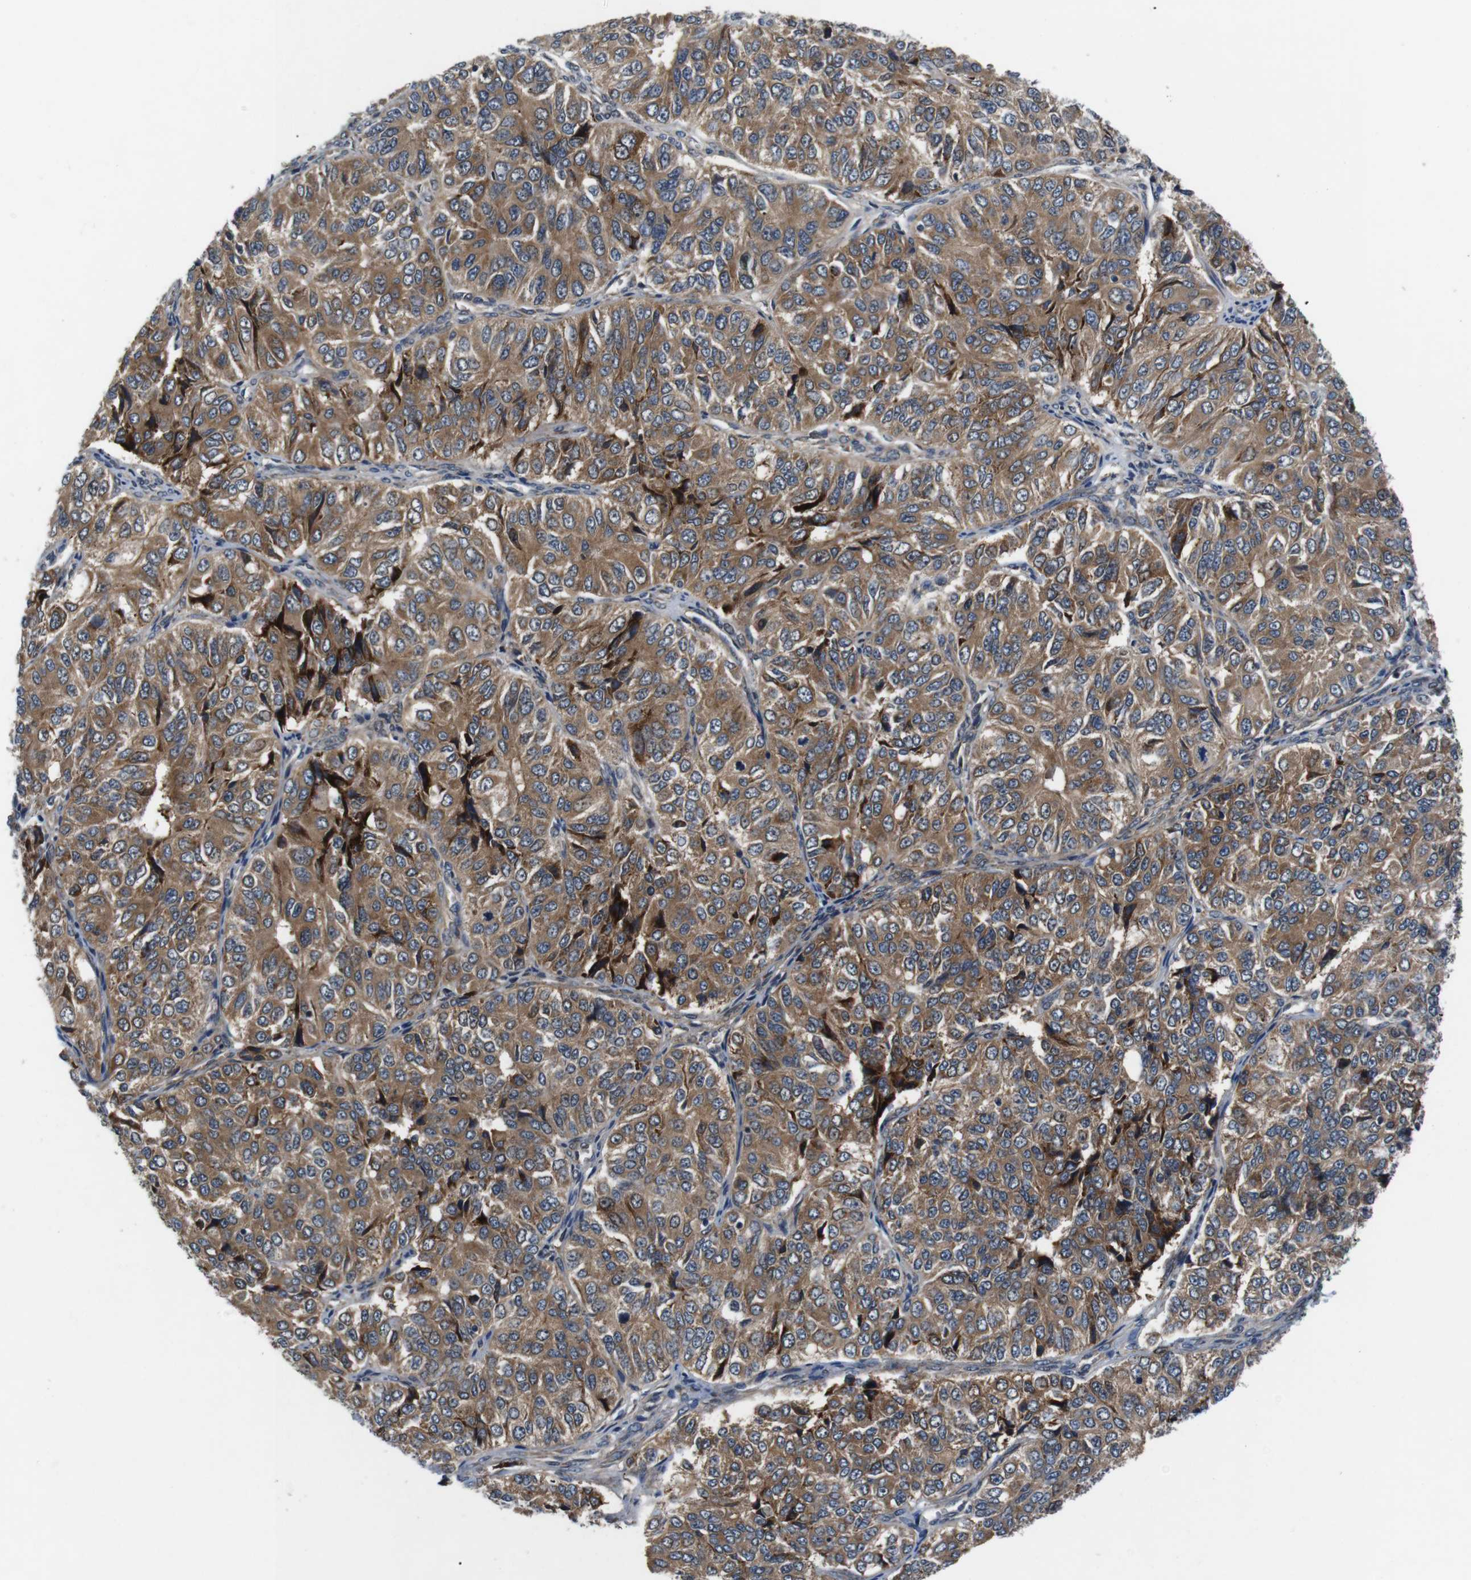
{"staining": {"intensity": "moderate", "quantity": ">75%", "location": "cytoplasmic/membranous"}, "tissue": "ovarian cancer", "cell_type": "Tumor cells", "image_type": "cancer", "snomed": [{"axis": "morphology", "description": "Carcinoma, endometroid"}, {"axis": "topography", "description": "Ovary"}], "caption": "Immunohistochemistry image of neoplastic tissue: human ovarian cancer stained using immunohistochemistry shows medium levels of moderate protein expression localized specifically in the cytoplasmic/membranous of tumor cells, appearing as a cytoplasmic/membranous brown color.", "gene": "JAK1", "patient": {"sex": "female", "age": 51}}